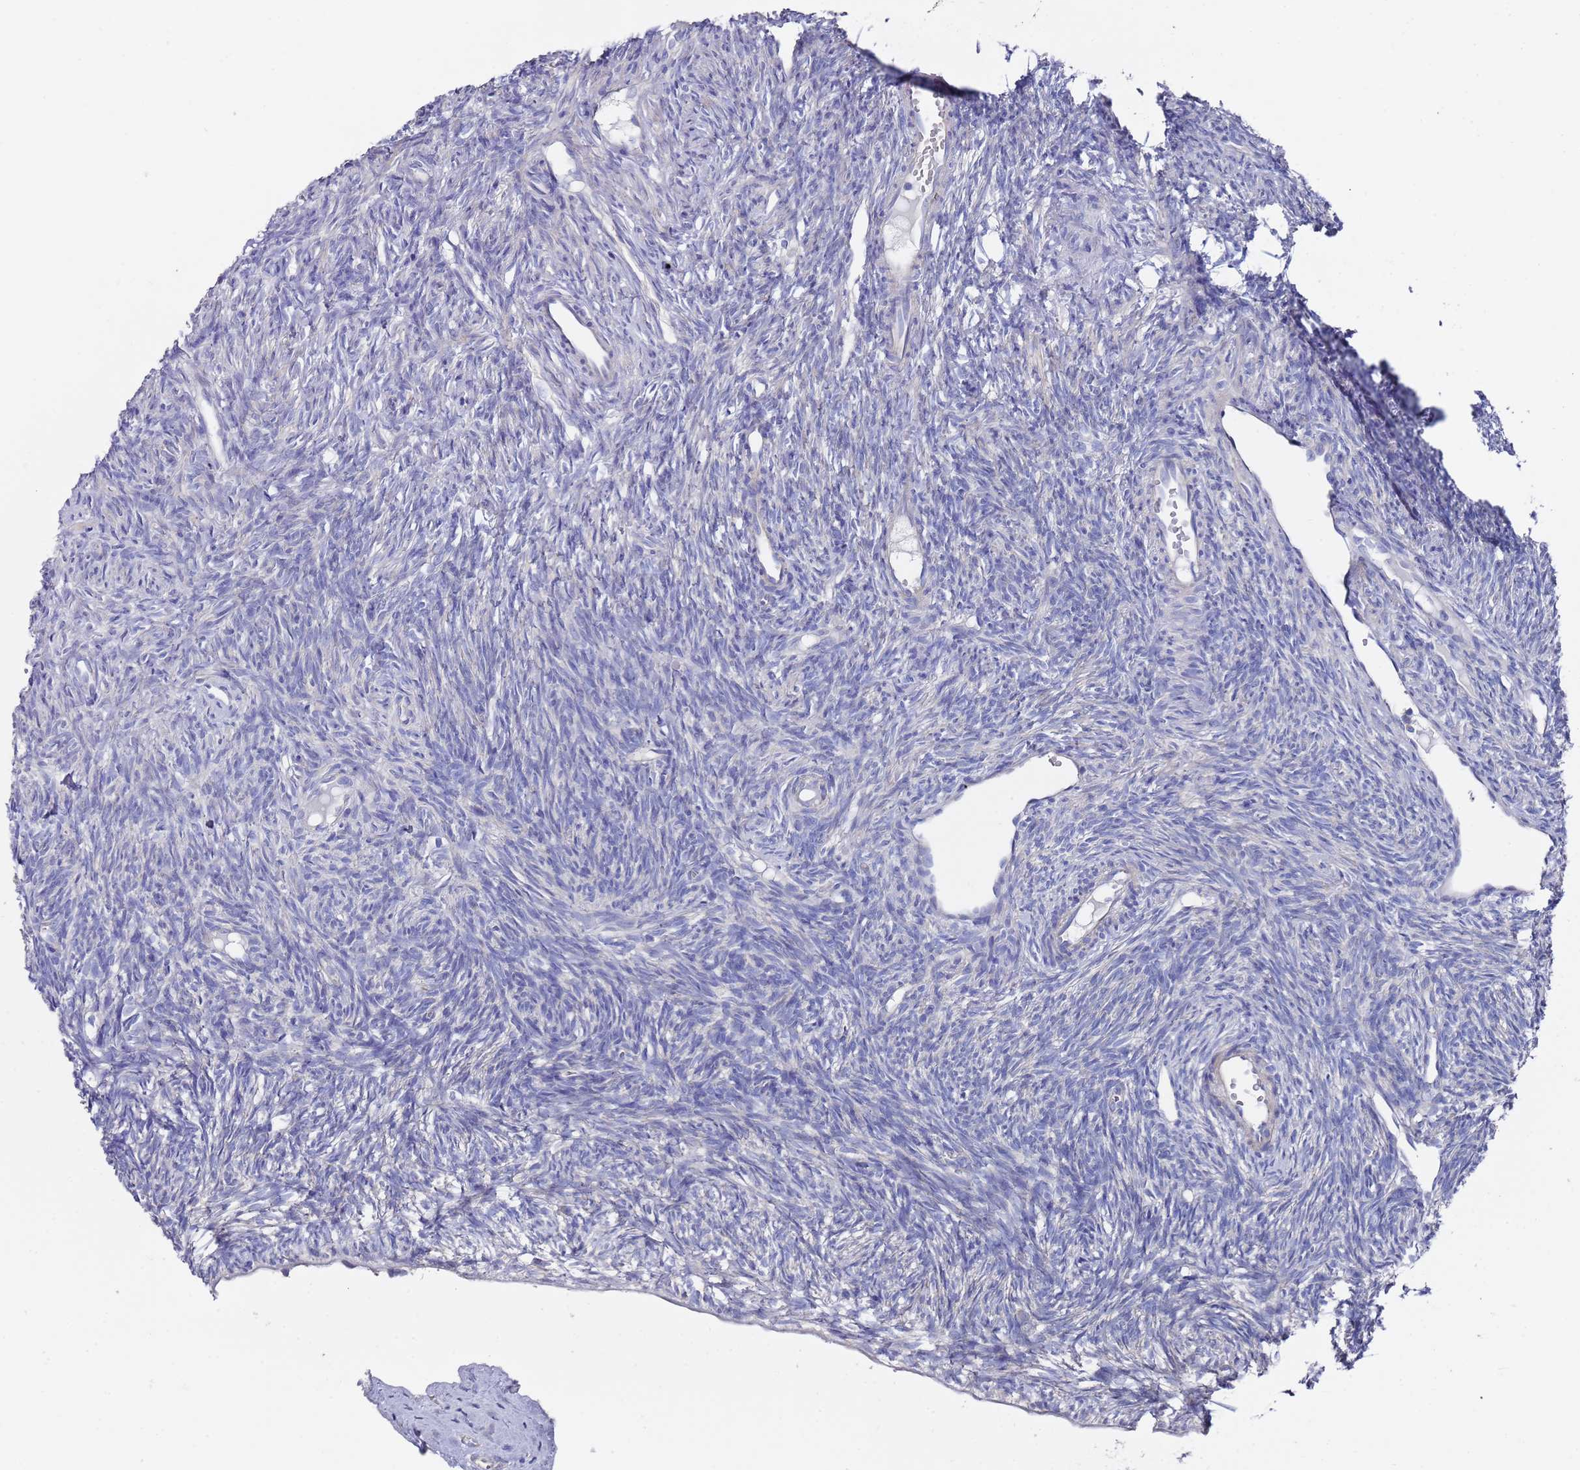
{"staining": {"intensity": "negative", "quantity": "none", "location": "none"}, "tissue": "ovary", "cell_type": "Ovarian stroma cells", "image_type": "normal", "snomed": [{"axis": "morphology", "description": "Normal tissue, NOS"}, {"axis": "topography", "description": "Ovary"}], "caption": "This micrograph is of normal ovary stained with immunohistochemistry (IHC) to label a protein in brown with the nuclei are counter-stained blue. There is no expression in ovarian stroma cells. (Brightfield microscopy of DAB IHC at high magnification).", "gene": "SCAPER", "patient": {"sex": "female", "age": 51}}